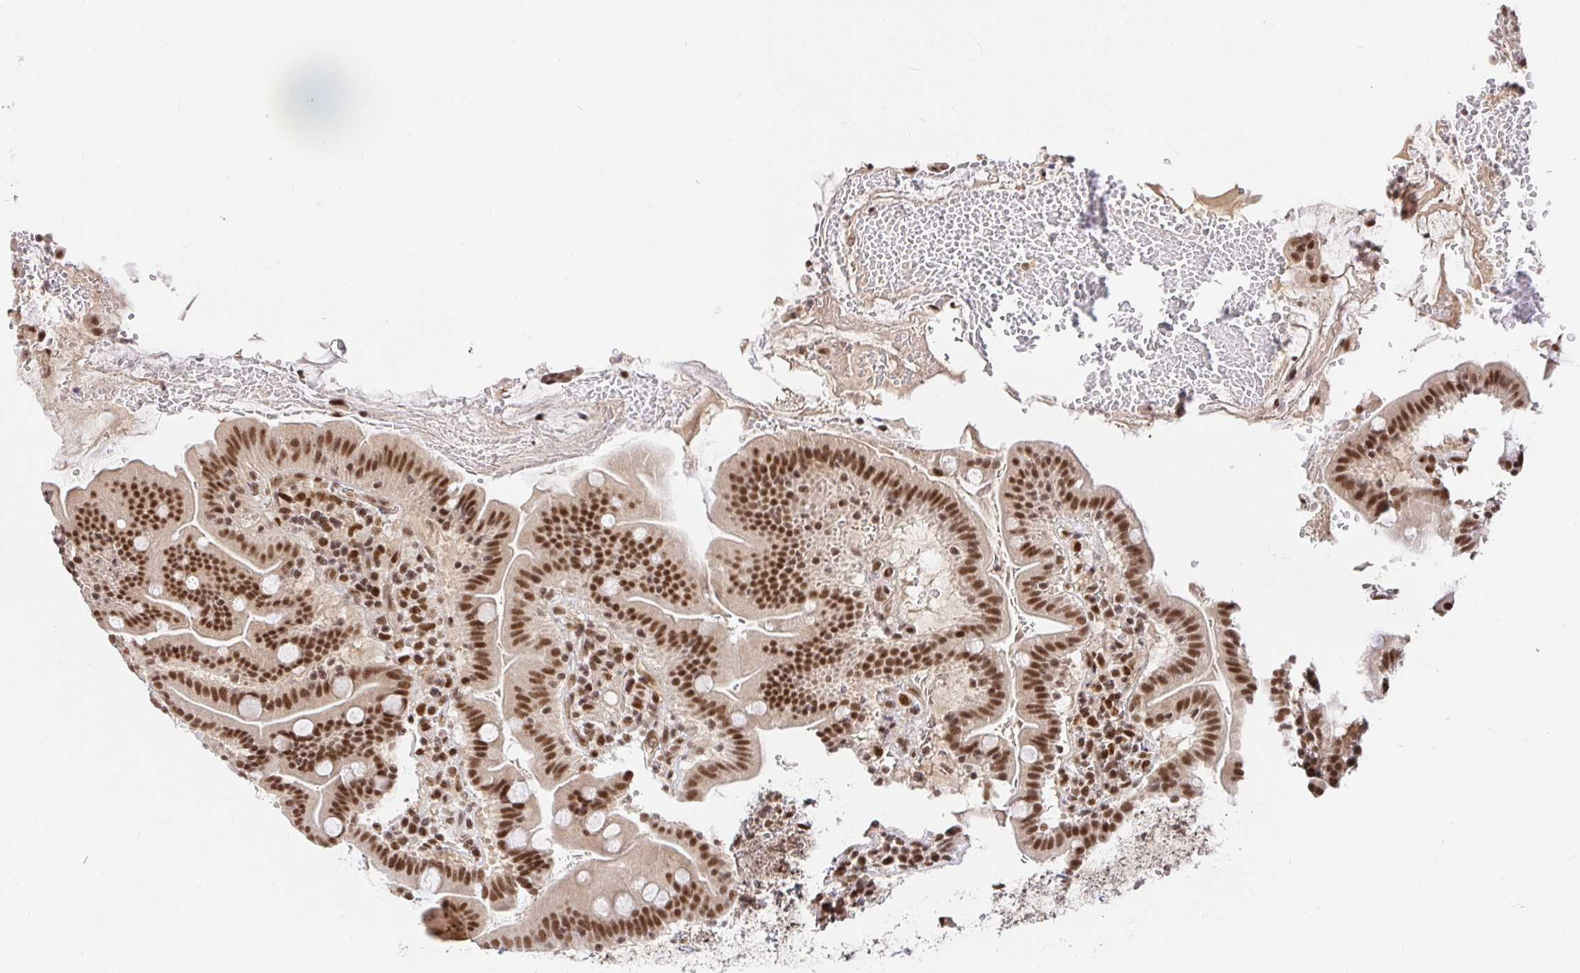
{"staining": {"intensity": "moderate", "quantity": ">75%", "location": "nuclear"}, "tissue": "small intestine", "cell_type": "Glandular cells", "image_type": "normal", "snomed": [{"axis": "morphology", "description": "Normal tissue, NOS"}, {"axis": "topography", "description": "Small intestine"}], "caption": "Protein expression analysis of normal small intestine displays moderate nuclear positivity in approximately >75% of glandular cells.", "gene": "USF1", "patient": {"sex": "male", "age": 26}}